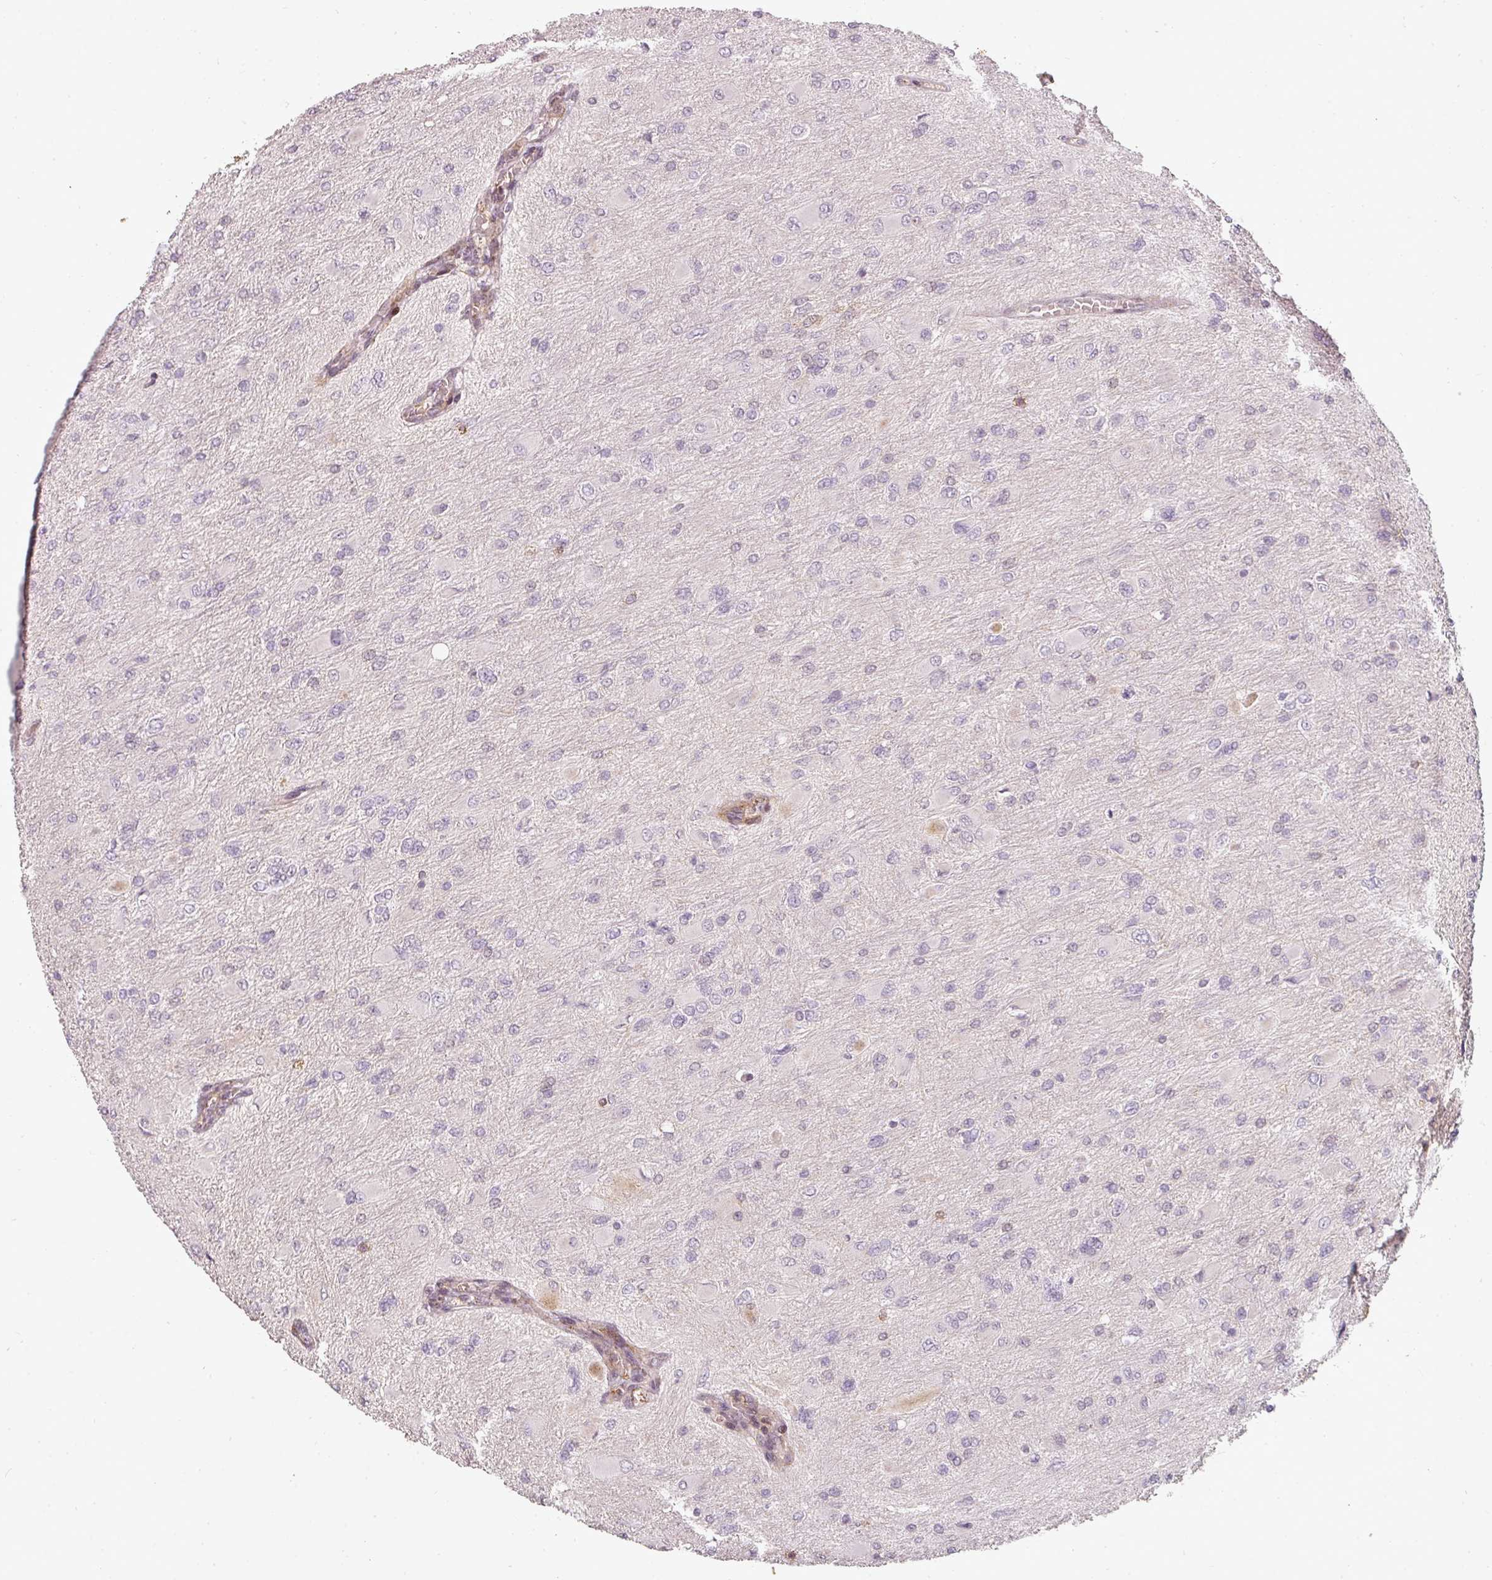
{"staining": {"intensity": "negative", "quantity": "none", "location": "none"}, "tissue": "glioma", "cell_type": "Tumor cells", "image_type": "cancer", "snomed": [{"axis": "morphology", "description": "Glioma, malignant, High grade"}, {"axis": "topography", "description": "Cerebral cortex"}], "caption": "IHC histopathology image of neoplastic tissue: glioma stained with DAB (3,3'-diaminobenzidine) shows no significant protein staining in tumor cells.", "gene": "CLIC1", "patient": {"sex": "female", "age": 36}}